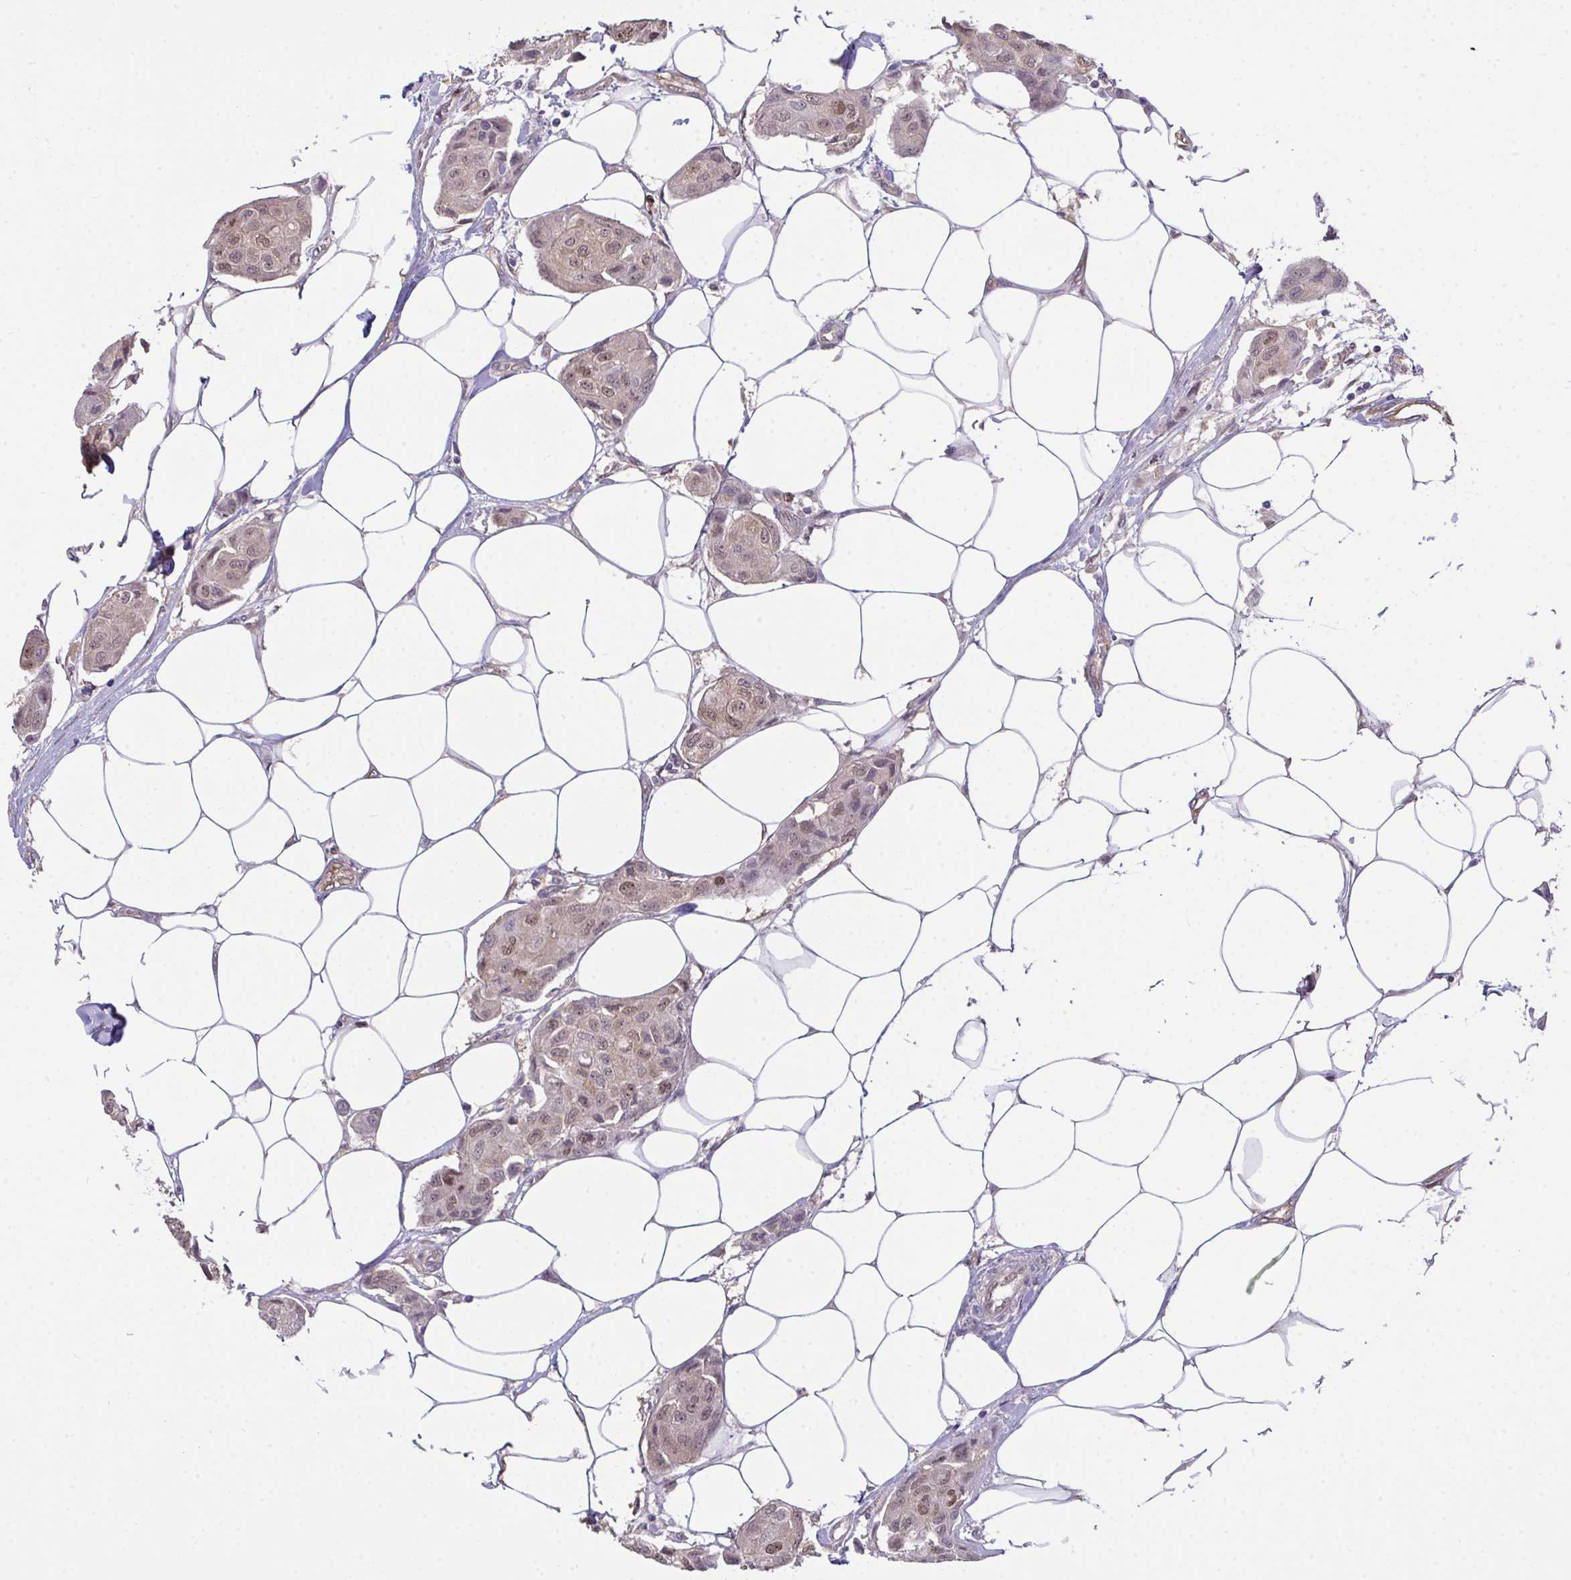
{"staining": {"intensity": "moderate", "quantity": ">75%", "location": "nuclear"}, "tissue": "breast cancer", "cell_type": "Tumor cells", "image_type": "cancer", "snomed": [{"axis": "morphology", "description": "Duct carcinoma"}, {"axis": "topography", "description": "Breast"}, {"axis": "topography", "description": "Lymph node"}], "caption": "Intraductal carcinoma (breast) tissue shows moderate nuclear staining in about >75% of tumor cells", "gene": "SETD7", "patient": {"sex": "female", "age": 80}}